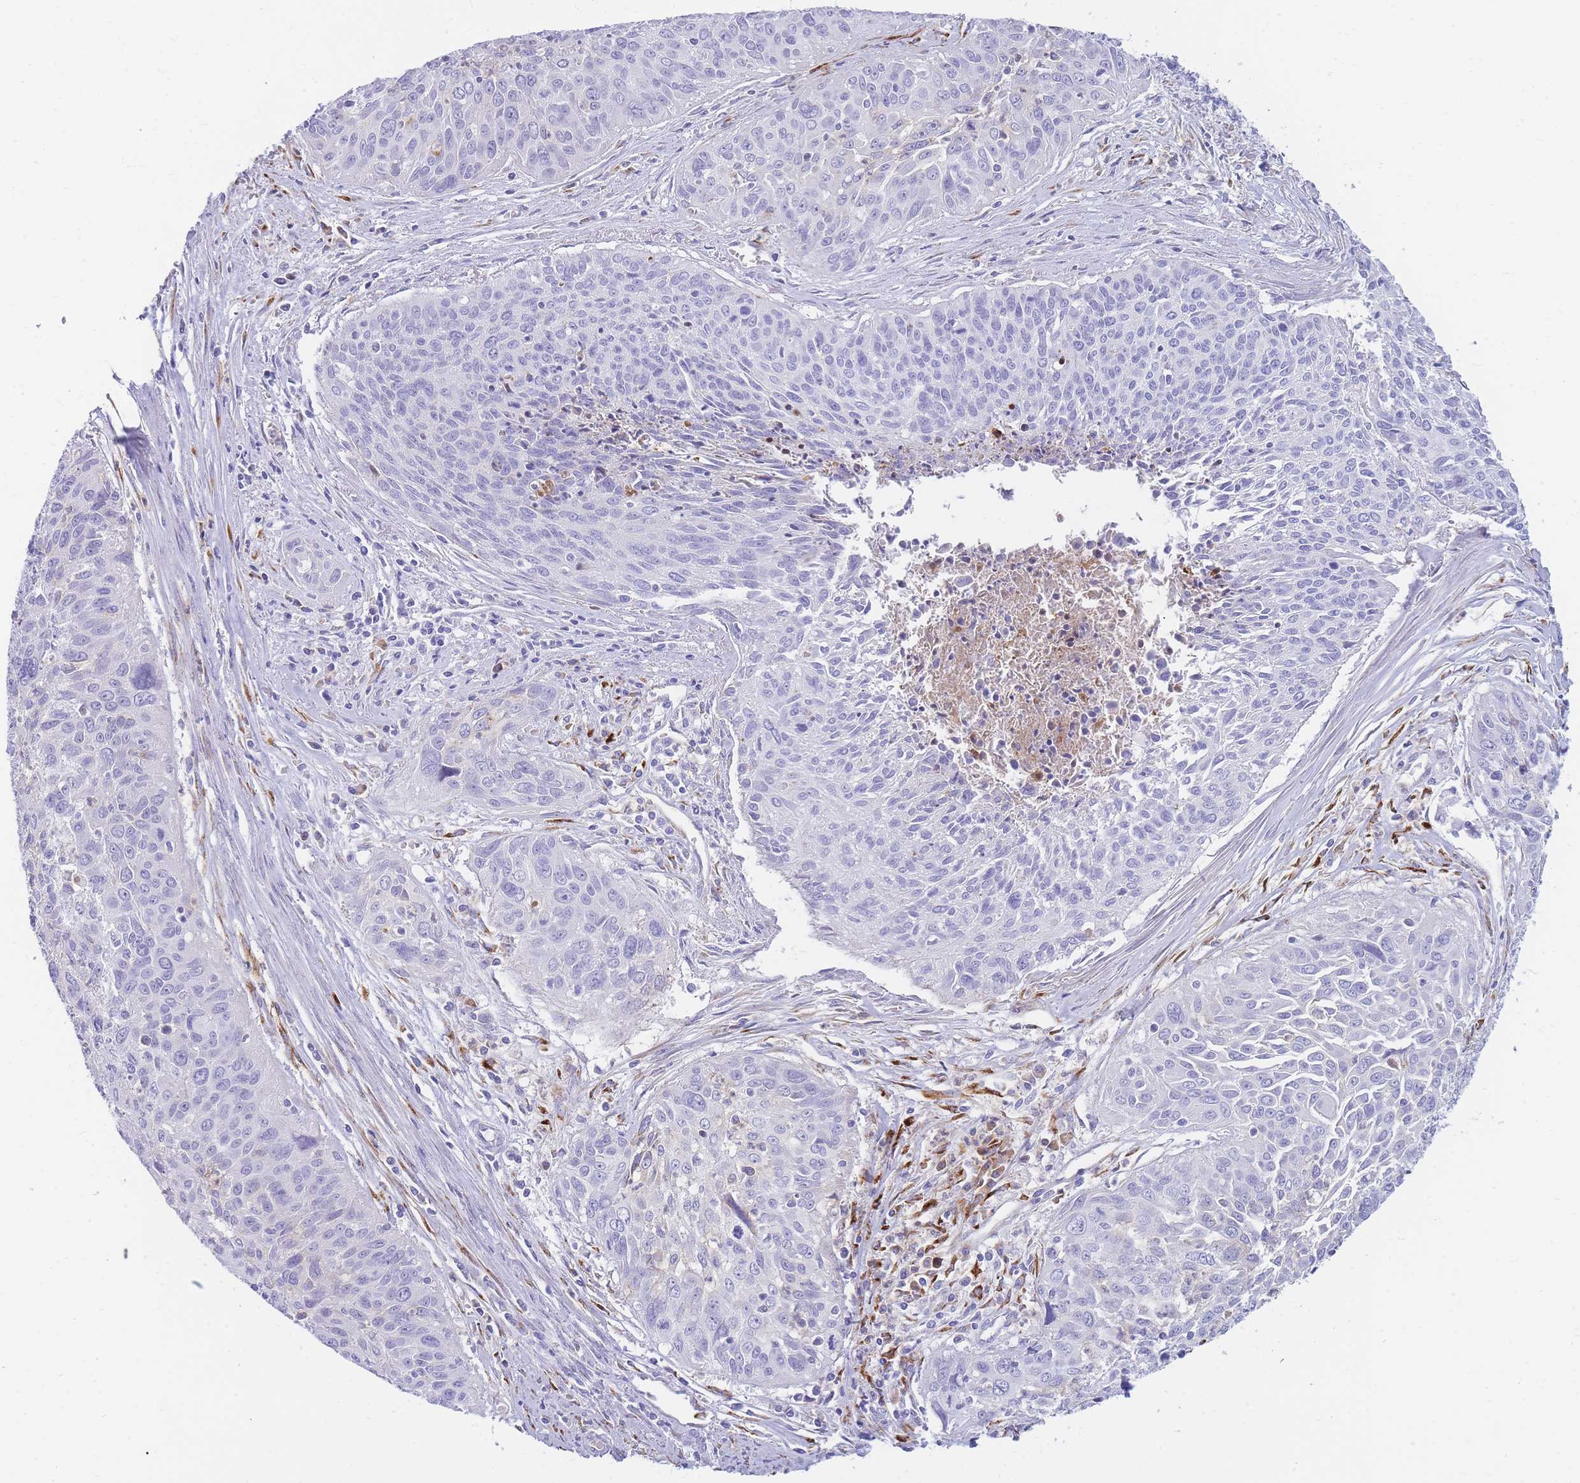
{"staining": {"intensity": "negative", "quantity": "none", "location": "none"}, "tissue": "cervical cancer", "cell_type": "Tumor cells", "image_type": "cancer", "snomed": [{"axis": "morphology", "description": "Squamous cell carcinoma, NOS"}, {"axis": "topography", "description": "Cervix"}], "caption": "The immunohistochemistry micrograph has no significant staining in tumor cells of squamous cell carcinoma (cervical) tissue.", "gene": "NKX1-2", "patient": {"sex": "female", "age": 55}}